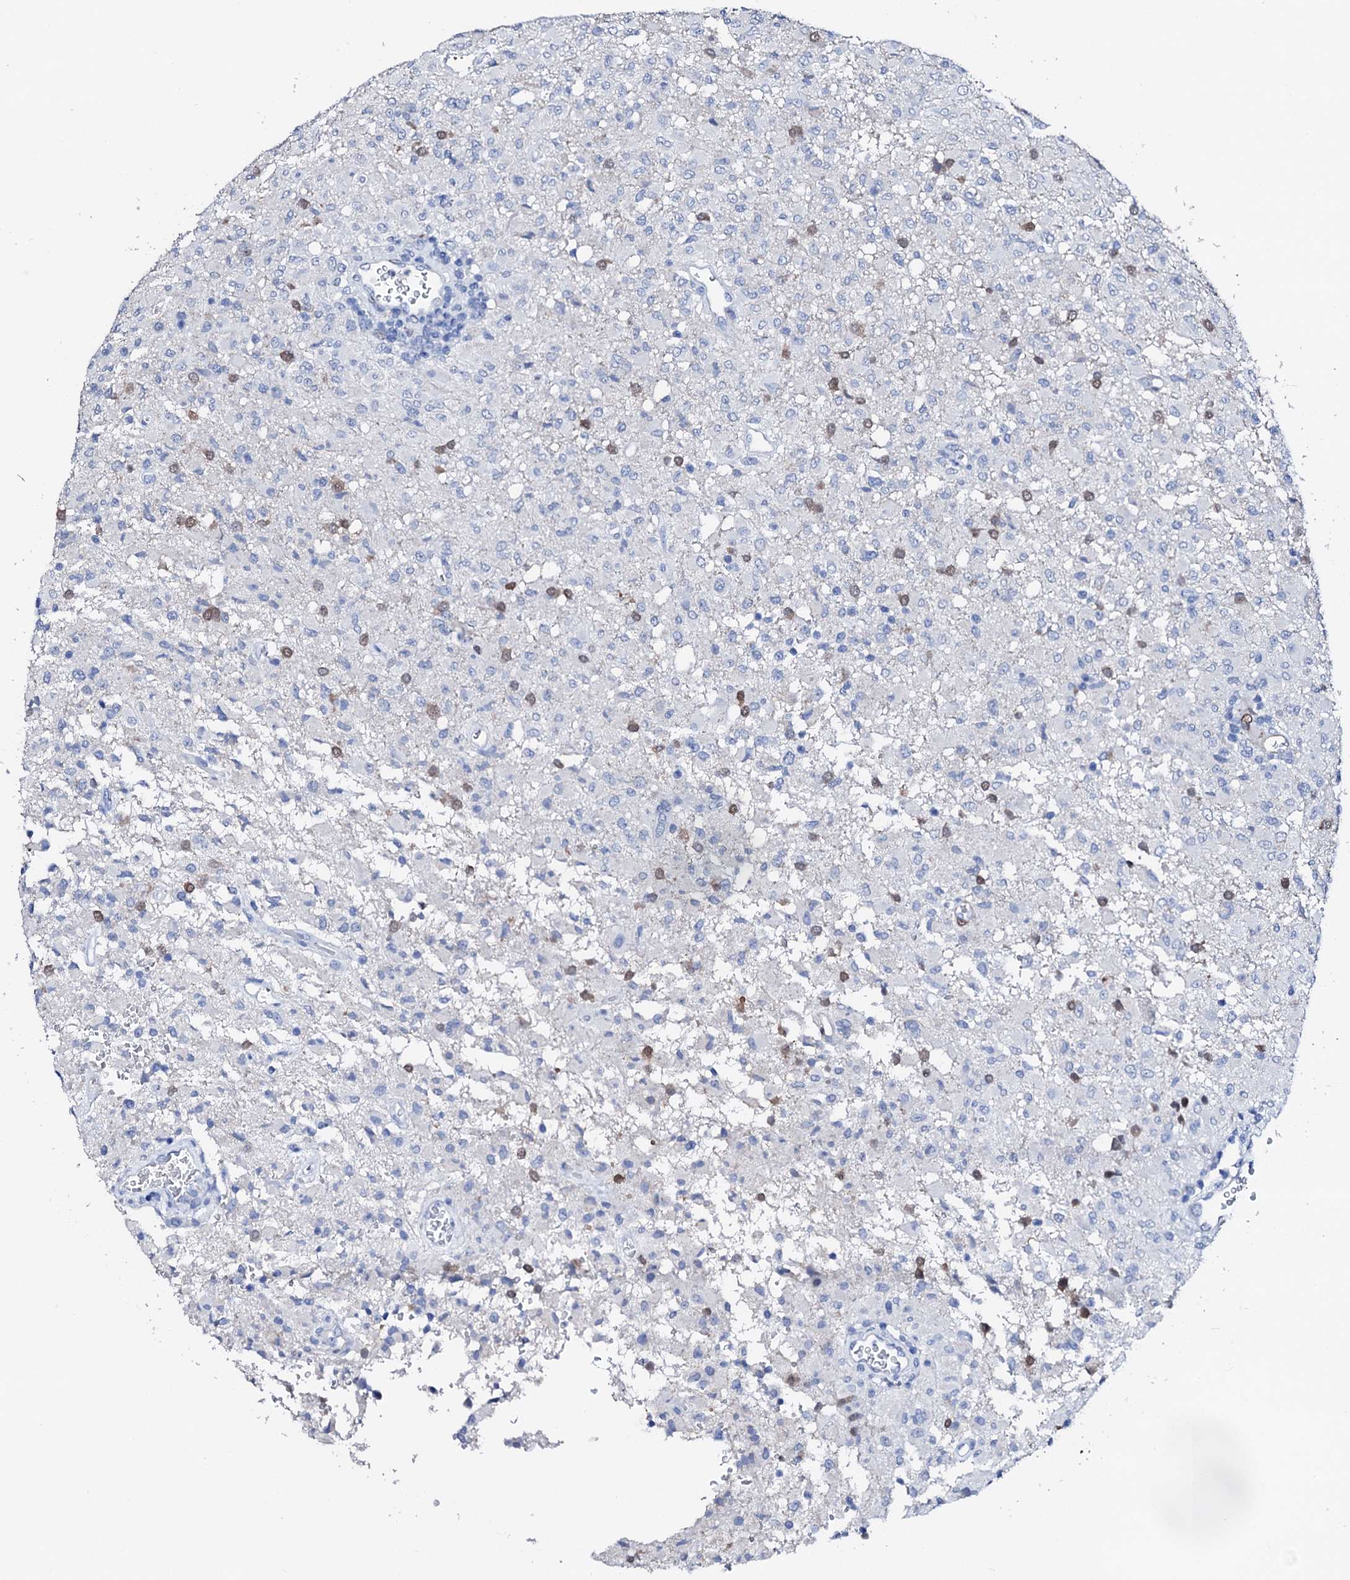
{"staining": {"intensity": "negative", "quantity": "none", "location": "none"}, "tissue": "glioma", "cell_type": "Tumor cells", "image_type": "cancer", "snomed": [{"axis": "morphology", "description": "Glioma, malignant, High grade"}, {"axis": "topography", "description": "Brain"}], "caption": "High magnification brightfield microscopy of glioma stained with DAB (3,3'-diaminobenzidine) (brown) and counterstained with hematoxylin (blue): tumor cells show no significant positivity.", "gene": "NRIP2", "patient": {"sex": "female", "age": 57}}